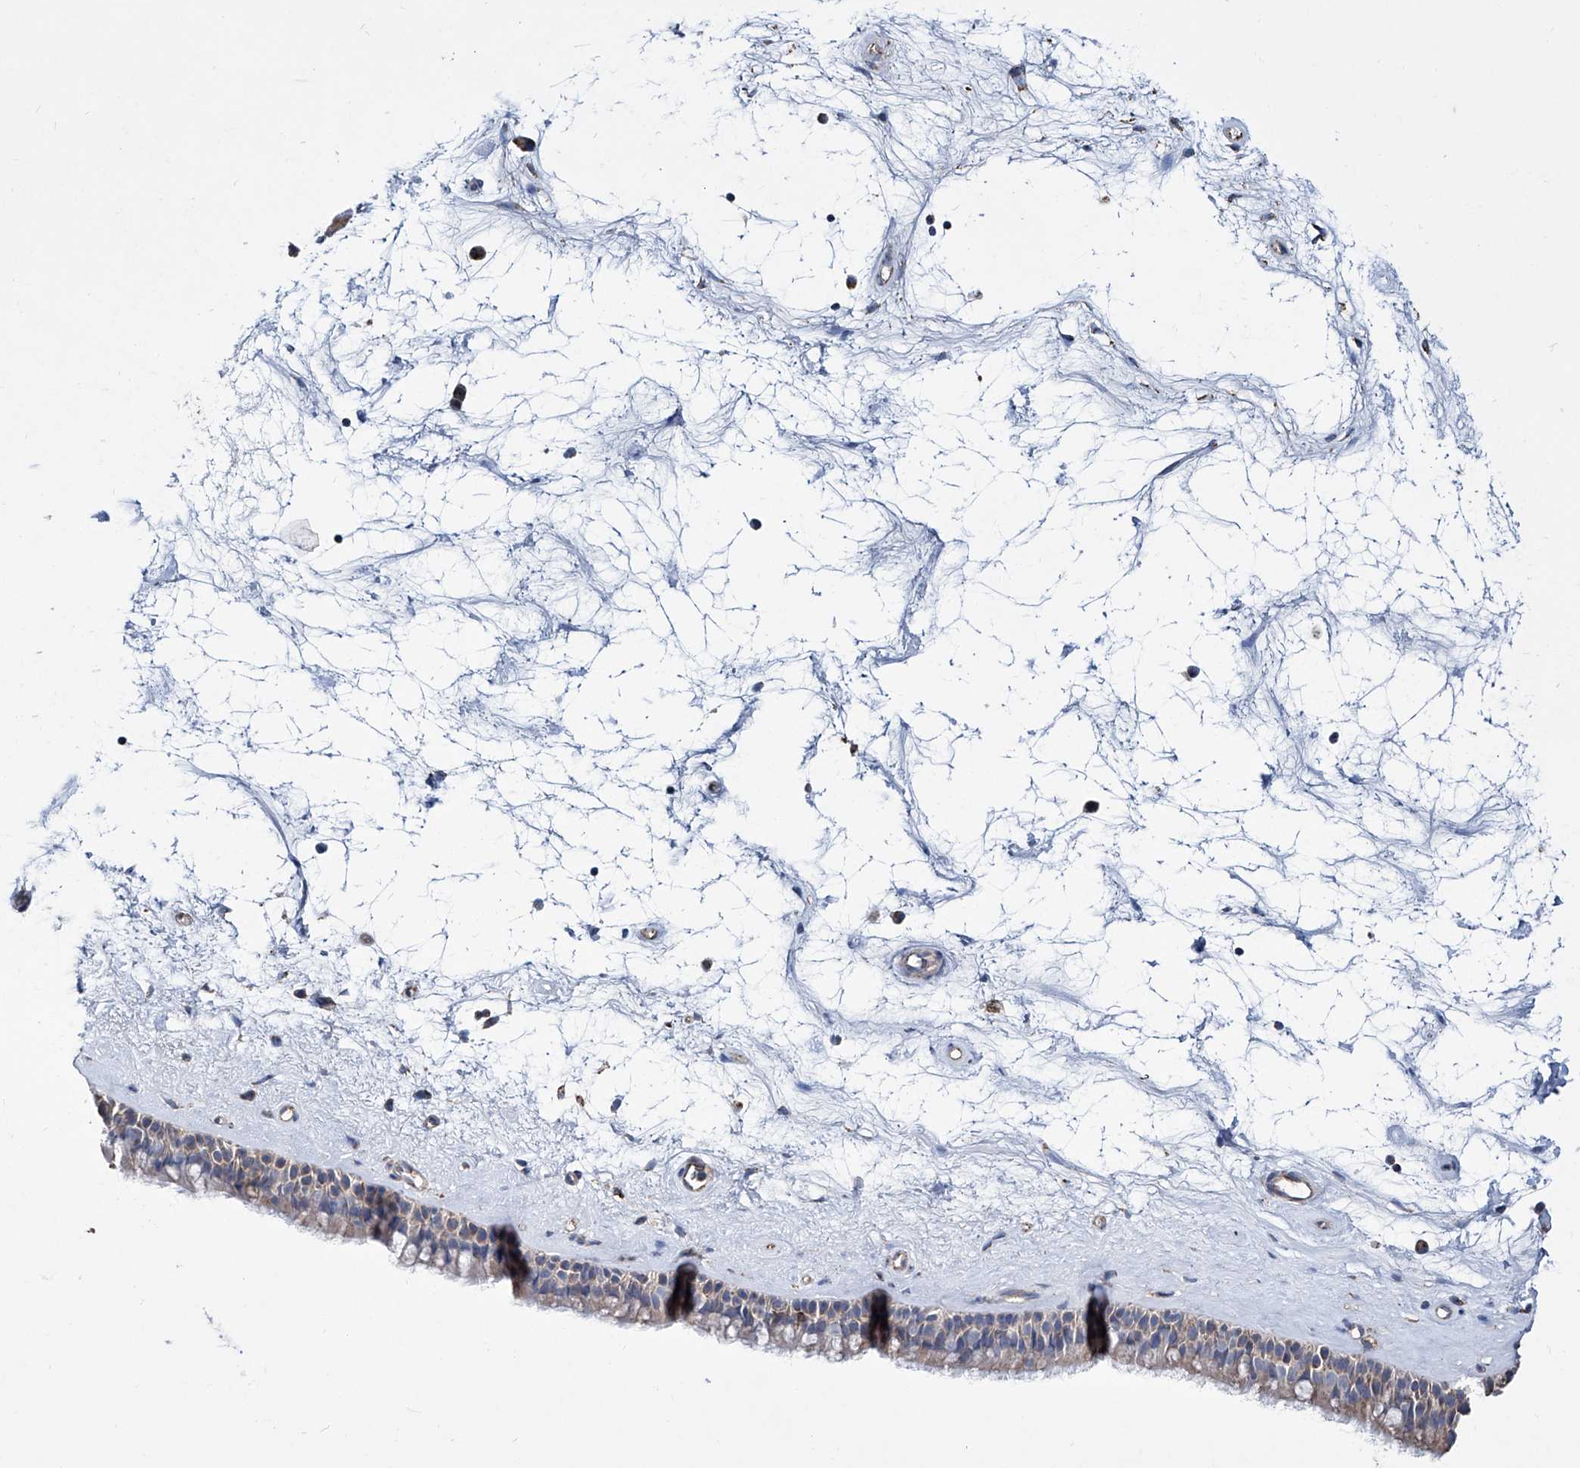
{"staining": {"intensity": "moderate", "quantity": "25%-75%", "location": "cytoplasmic/membranous"}, "tissue": "nasopharynx", "cell_type": "Respiratory epithelial cells", "image_type": "normal", "snomed": [{"axis": "morphology", "description": "Normal tissue, NOS"}, {"axis": "topography", "description": "Nasopharynx"}], "caption": "Immunohistochemical staining of normal nasopharynx demonstrates medium levels of moderate cytoplasmic/membranous positivity in about 25%-75% of respiratory epithelial cells.", "gene": "NHS", "patient": {"sex": "male", "age": 64}}